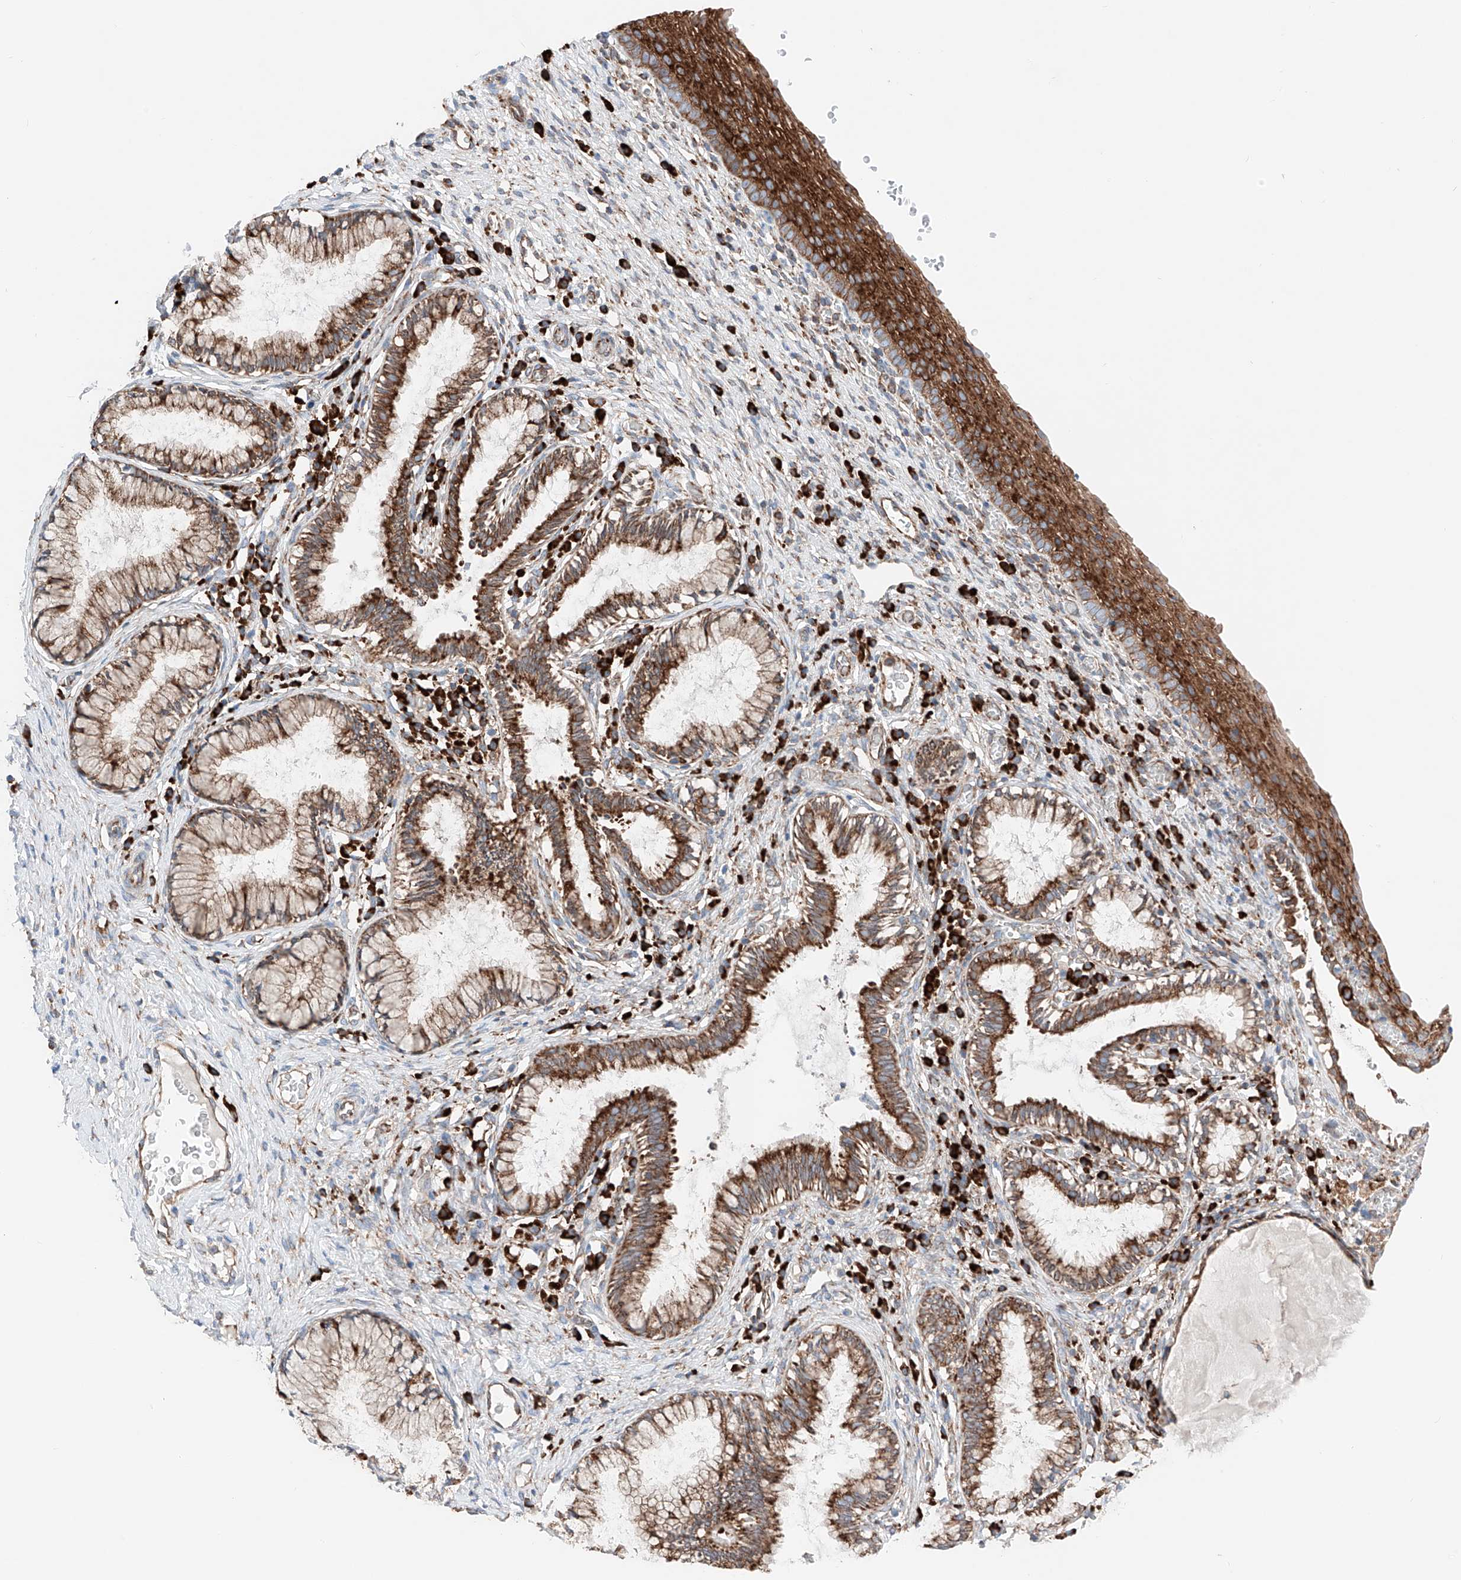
{"staining": {"intensity": "moderate", "quantity": "25%-75%", "location": "cytoplasmic/membranous"}, "tissue": "cervix", "cell_type": "Glandular cells", "image_type": "normal", "snomed": [{"axis": "morphology", "description": "Normal tissue, NOS"}, {"axis": "topography", "description": "Cervix"}], "caption": "This photomicrograph shows normal cervix stained with immunohistochemistry to label a protein in brown. The cytoplasmic/membranous of glandular cells show moderate positivity for the protein. Nuclei are counter-stained blue.", "gene": "CRELD1", "patient": {"sex": "female", "age": 27}}